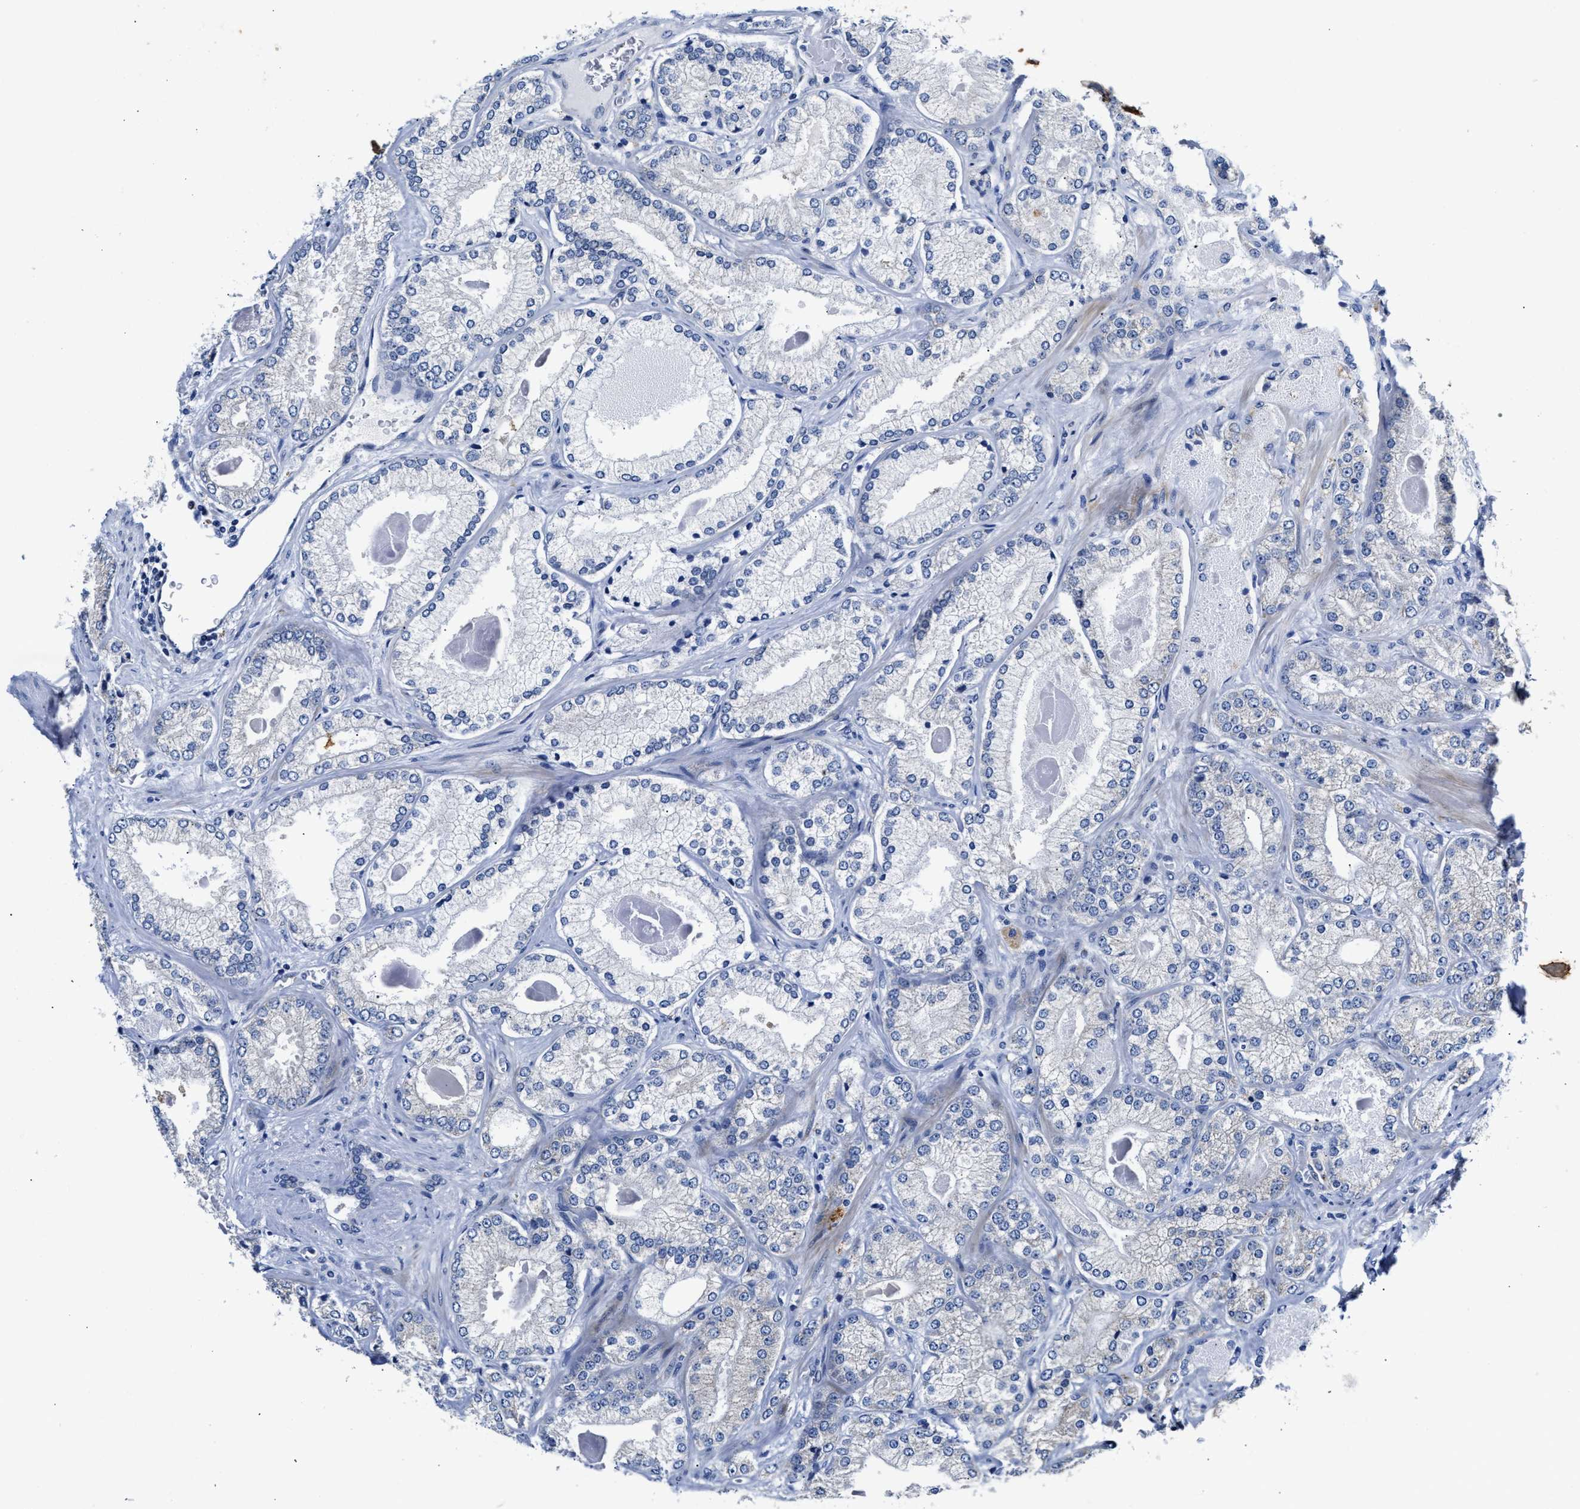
{"staining": {"intensity": "negative", "quantity": "none", "location": "none"}, "tissue": "prostate cancer", "cell_type": "Tumor cells", "image_type": "cancer", "snomed": [{"axis": "morphology", "description": "Adenocarcinoma, Low grade"}, {"axis": "topography", "description": "Prostate"}], "caption": "Immunohistochemistry (IHC) photomicrograph of neoplastic tissue: human prostate cancer stained with DAB (3,3'-diaminobenzidine) displays no significant protein positivity in tumor cells. (Stains: DAB immunohistochemistry with hematoxylin counter stain, Microscopy: brightfield microscopy at high magnification).", "gene": "ACADVL", "patient": {"sex": "male", "age": 65}}